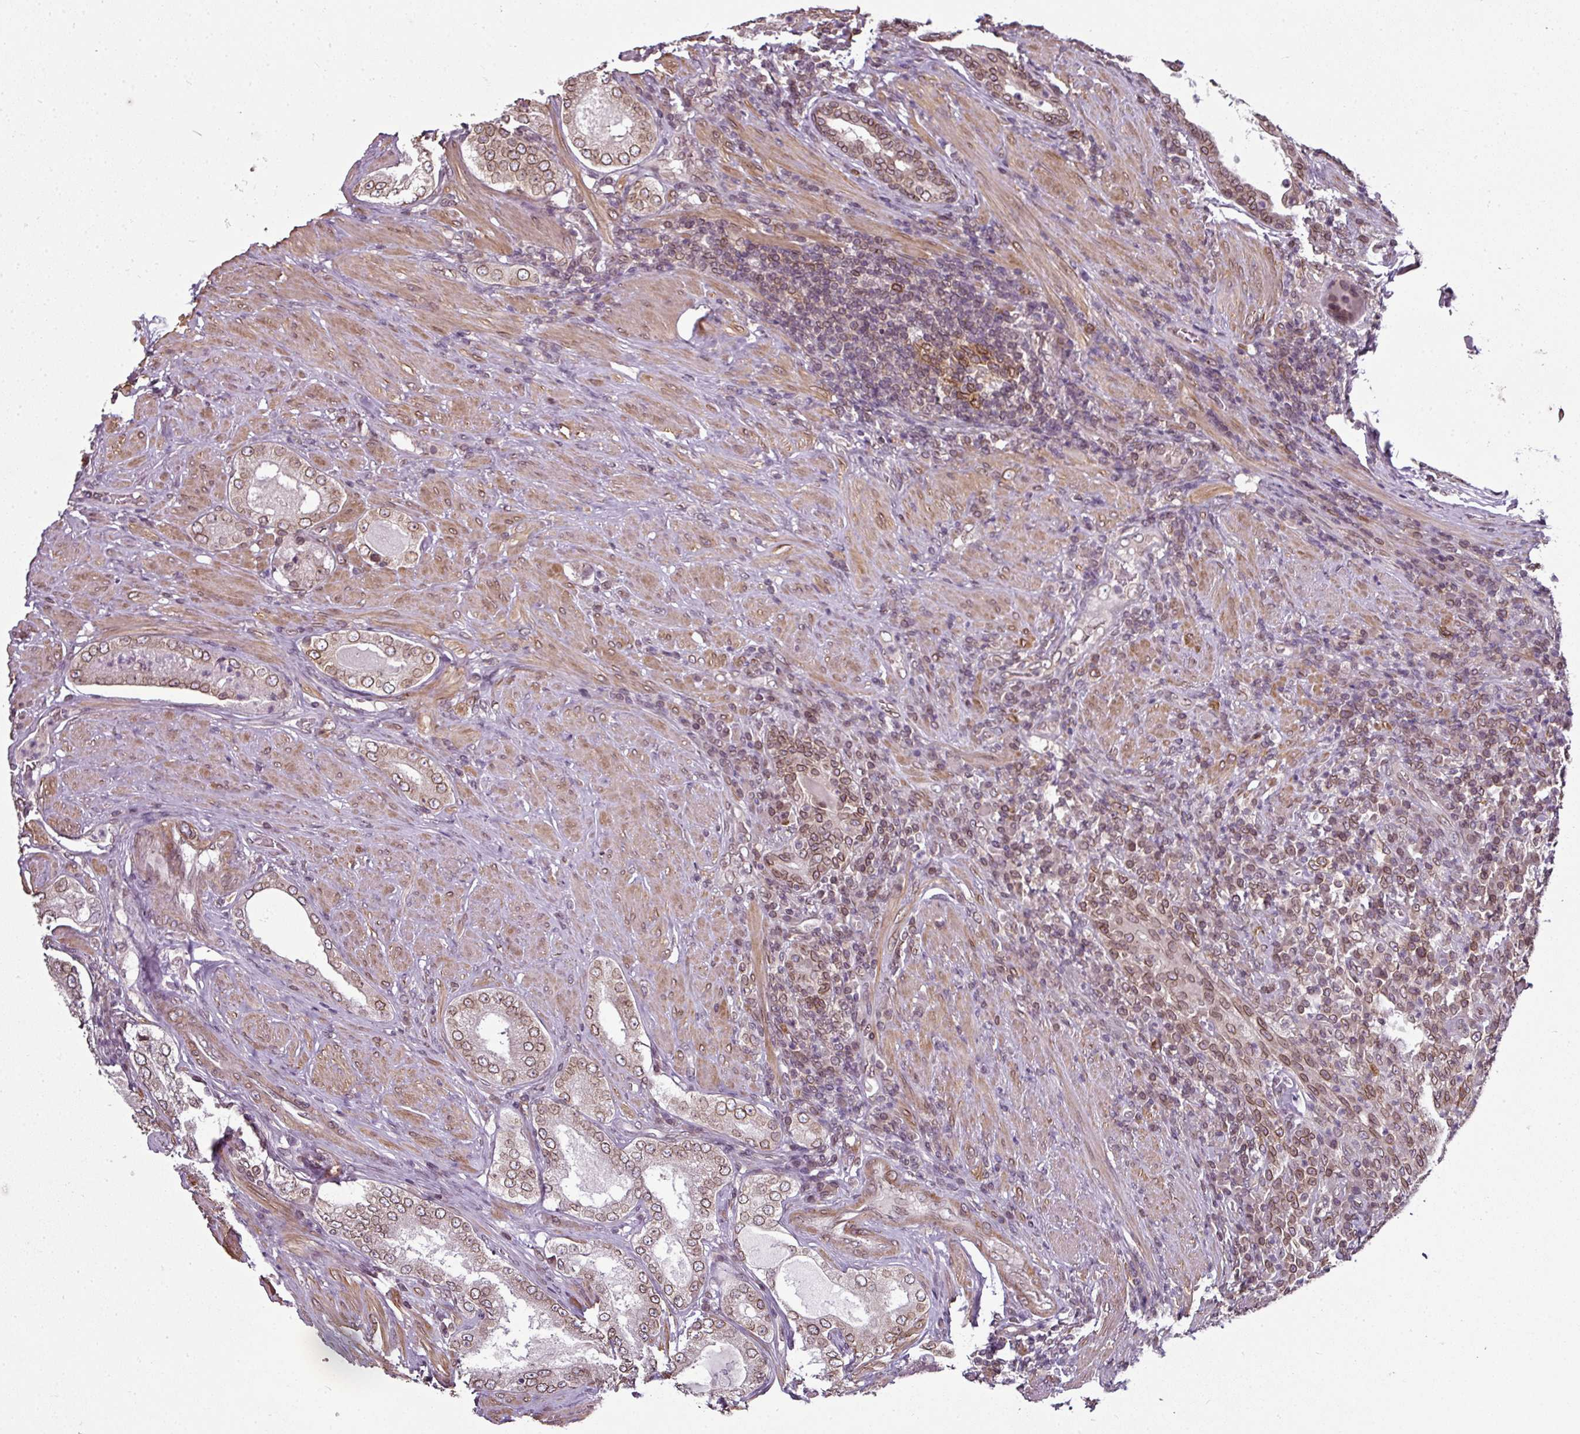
{"staining": {"intensity": "moderate", "quantity": "25%-75%", "location": "cytoplasmic/membranous,nuclear"}, "tissue": "prostate cancer", "cell_type": "Tumor cells", "image_type": "cancer", "snomed": [{"axis": "morphology", "description": "Adenocarcinoma, Low grade"}, {"axis": "topography", "description": "Prostate"}], "caption": "Prostate cancer stained with a protein marker reveals moderate staining in tumor cells.", "gene": "RANGAP1", "patient": {"sex": "male", "age": 68}}